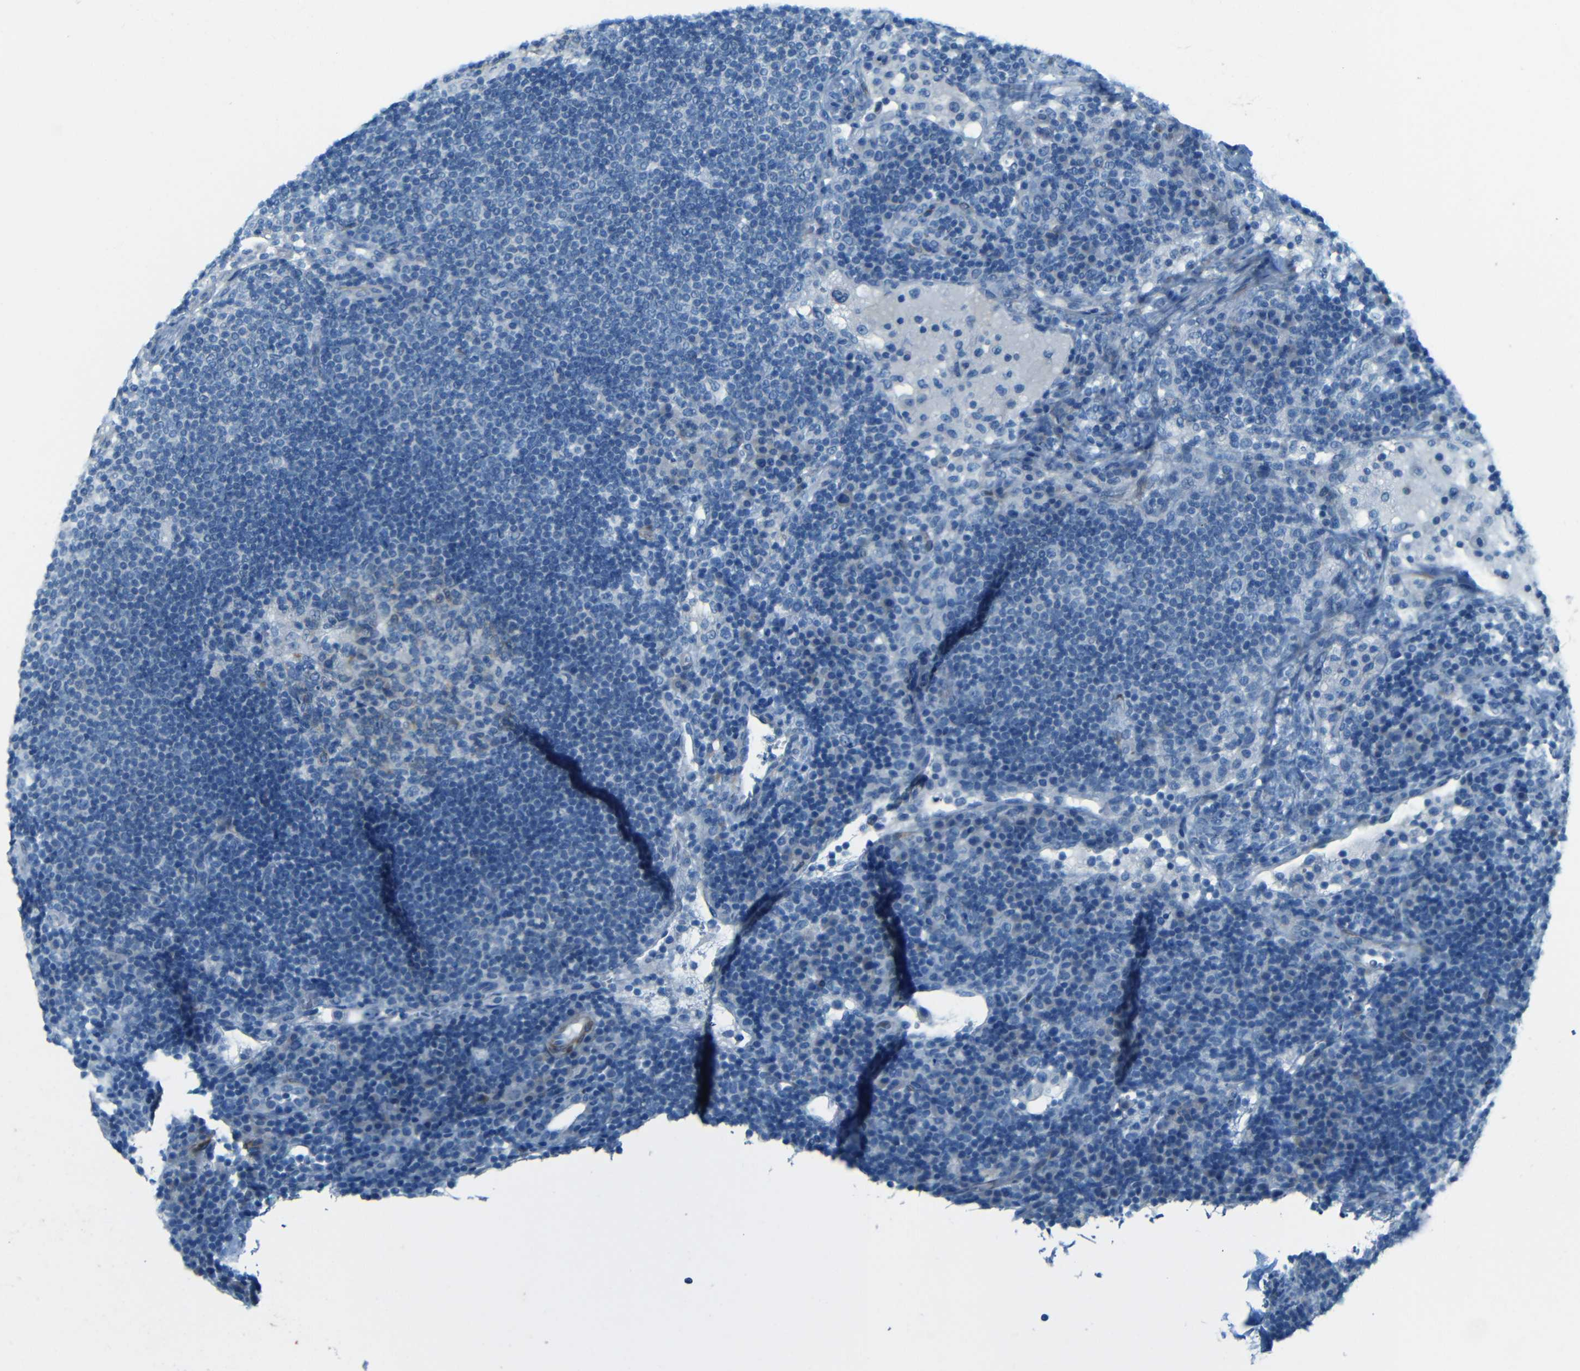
{"staining": {"intensity": "negative", "quantity": "none", "location": "none"}, "tissue": "lymph node", "cell_type": "Germinal center cells", "image_type": "normal", "snomed": [{"axis": "morphology", "description": "Normal tissue, NOS"}, {"axis": "topography", "description": "Lymph node"}], "caption": "Germinal center cells show no significant protein staining in unremarkable lymph node. The staining is performed using DAB brown chromogen with nuclei counter-stained in using hematoxylin.", "gene": "MAP2", "patient": {"sex": "female", "age": 53}}